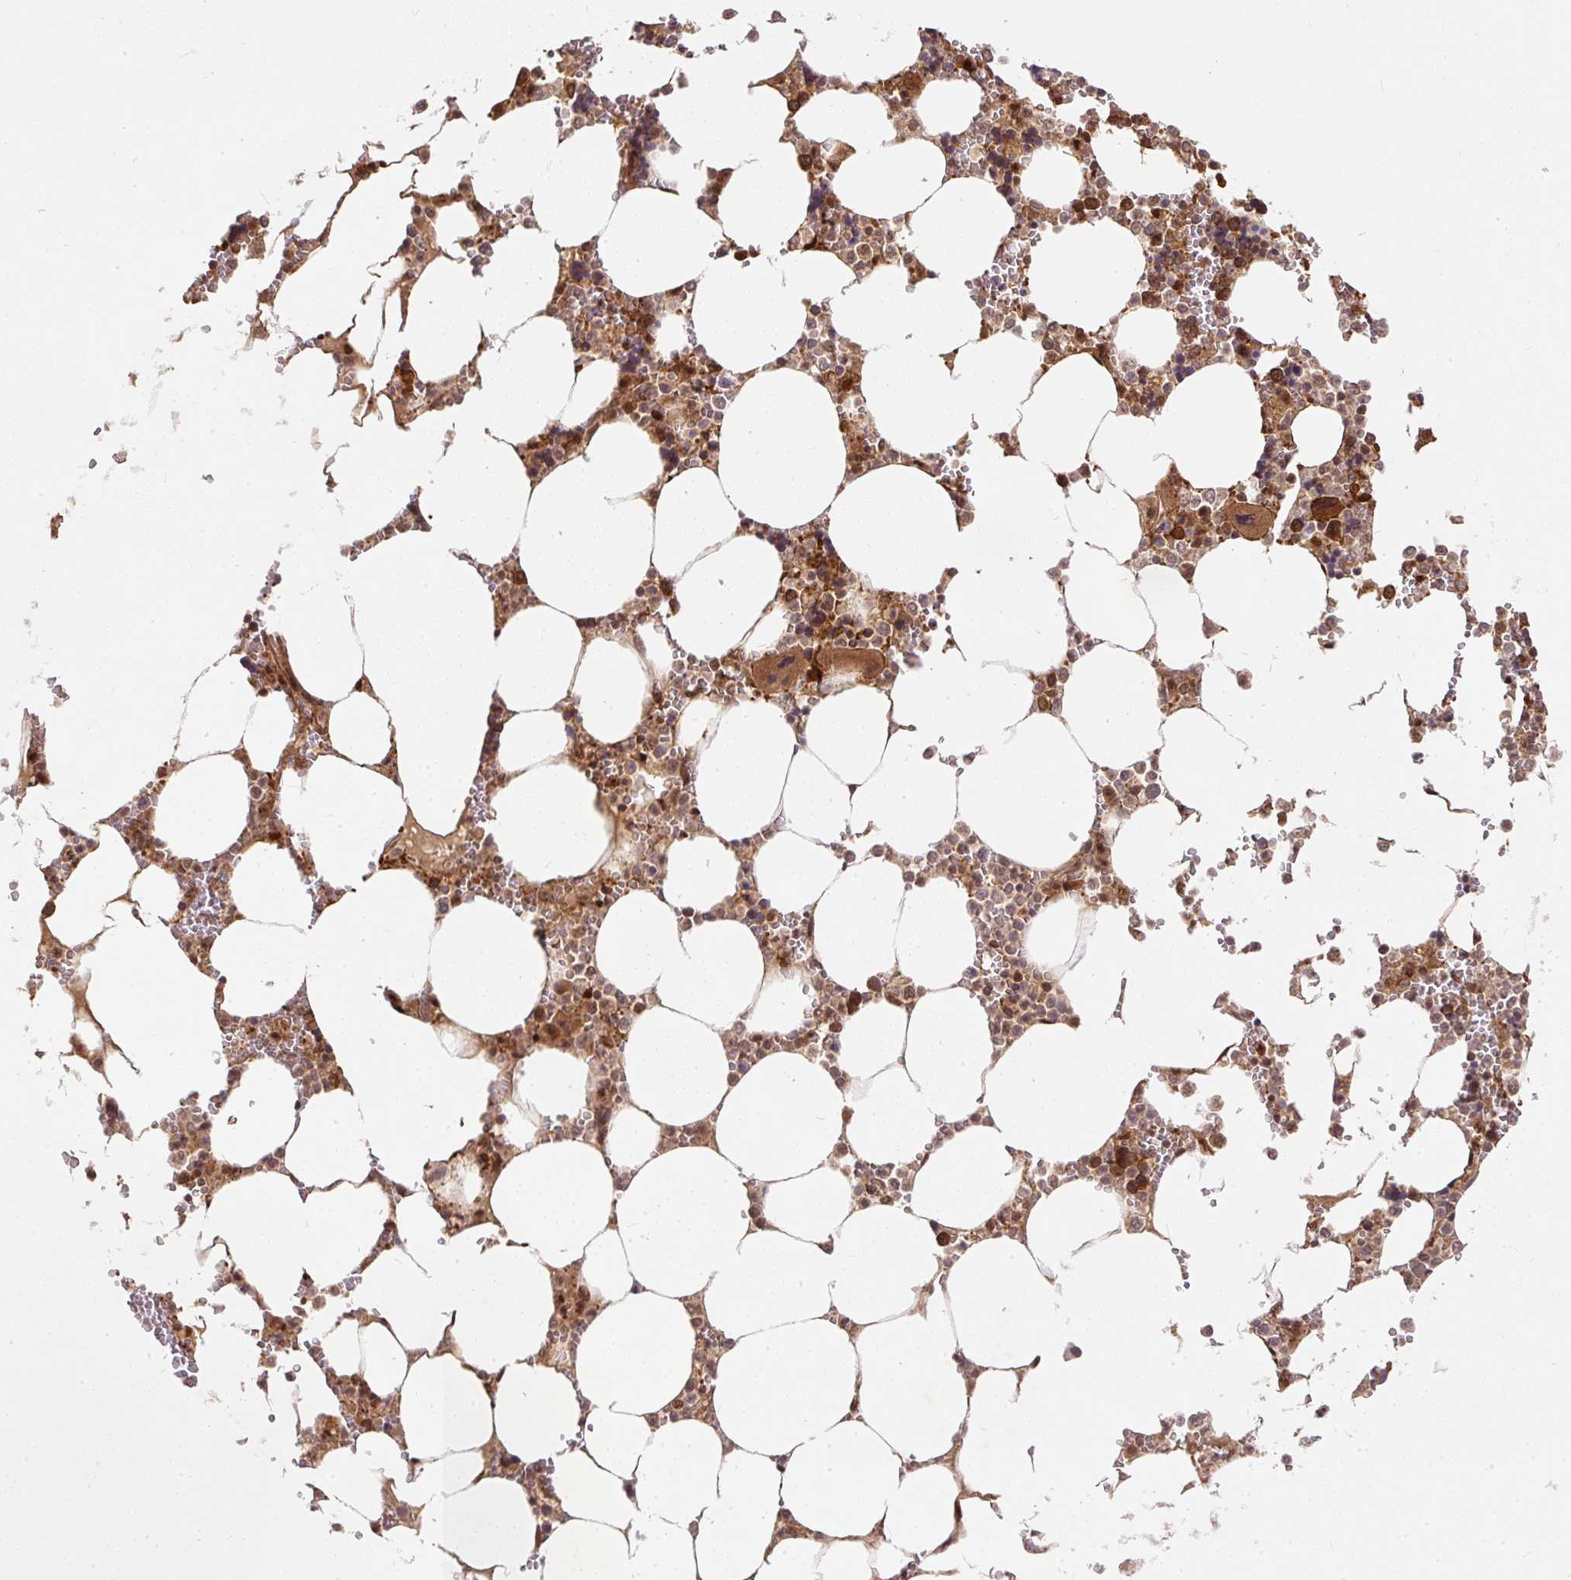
{"staining": {"intensity": "moderate", "quantity": ">75%", "location": "cytoplasmic/membranous,nuclear"}, "tissue": "bone marrow", "cell_type": "Hematopoietic cells", "image_type": "normal", "snomed": [{"axis": "morphology", "description": "Normal tissue, NOS"}, {"axis": "topography", "description": "Bone marrow"}], "caption": "Moderate cytoplasmic/membranous,nuclear positivity is identified in approximately >75% of hematopoietic cells in unremarkable bone marrow. The staining is performed using DAB (3,3'-diaminobenzidine) brown chromogen to label protein expression. The nuclei are counter-stained blue using hematoxylin.", "gene": "PSMD1", "patient": {"sex": "male", "age": 64}}